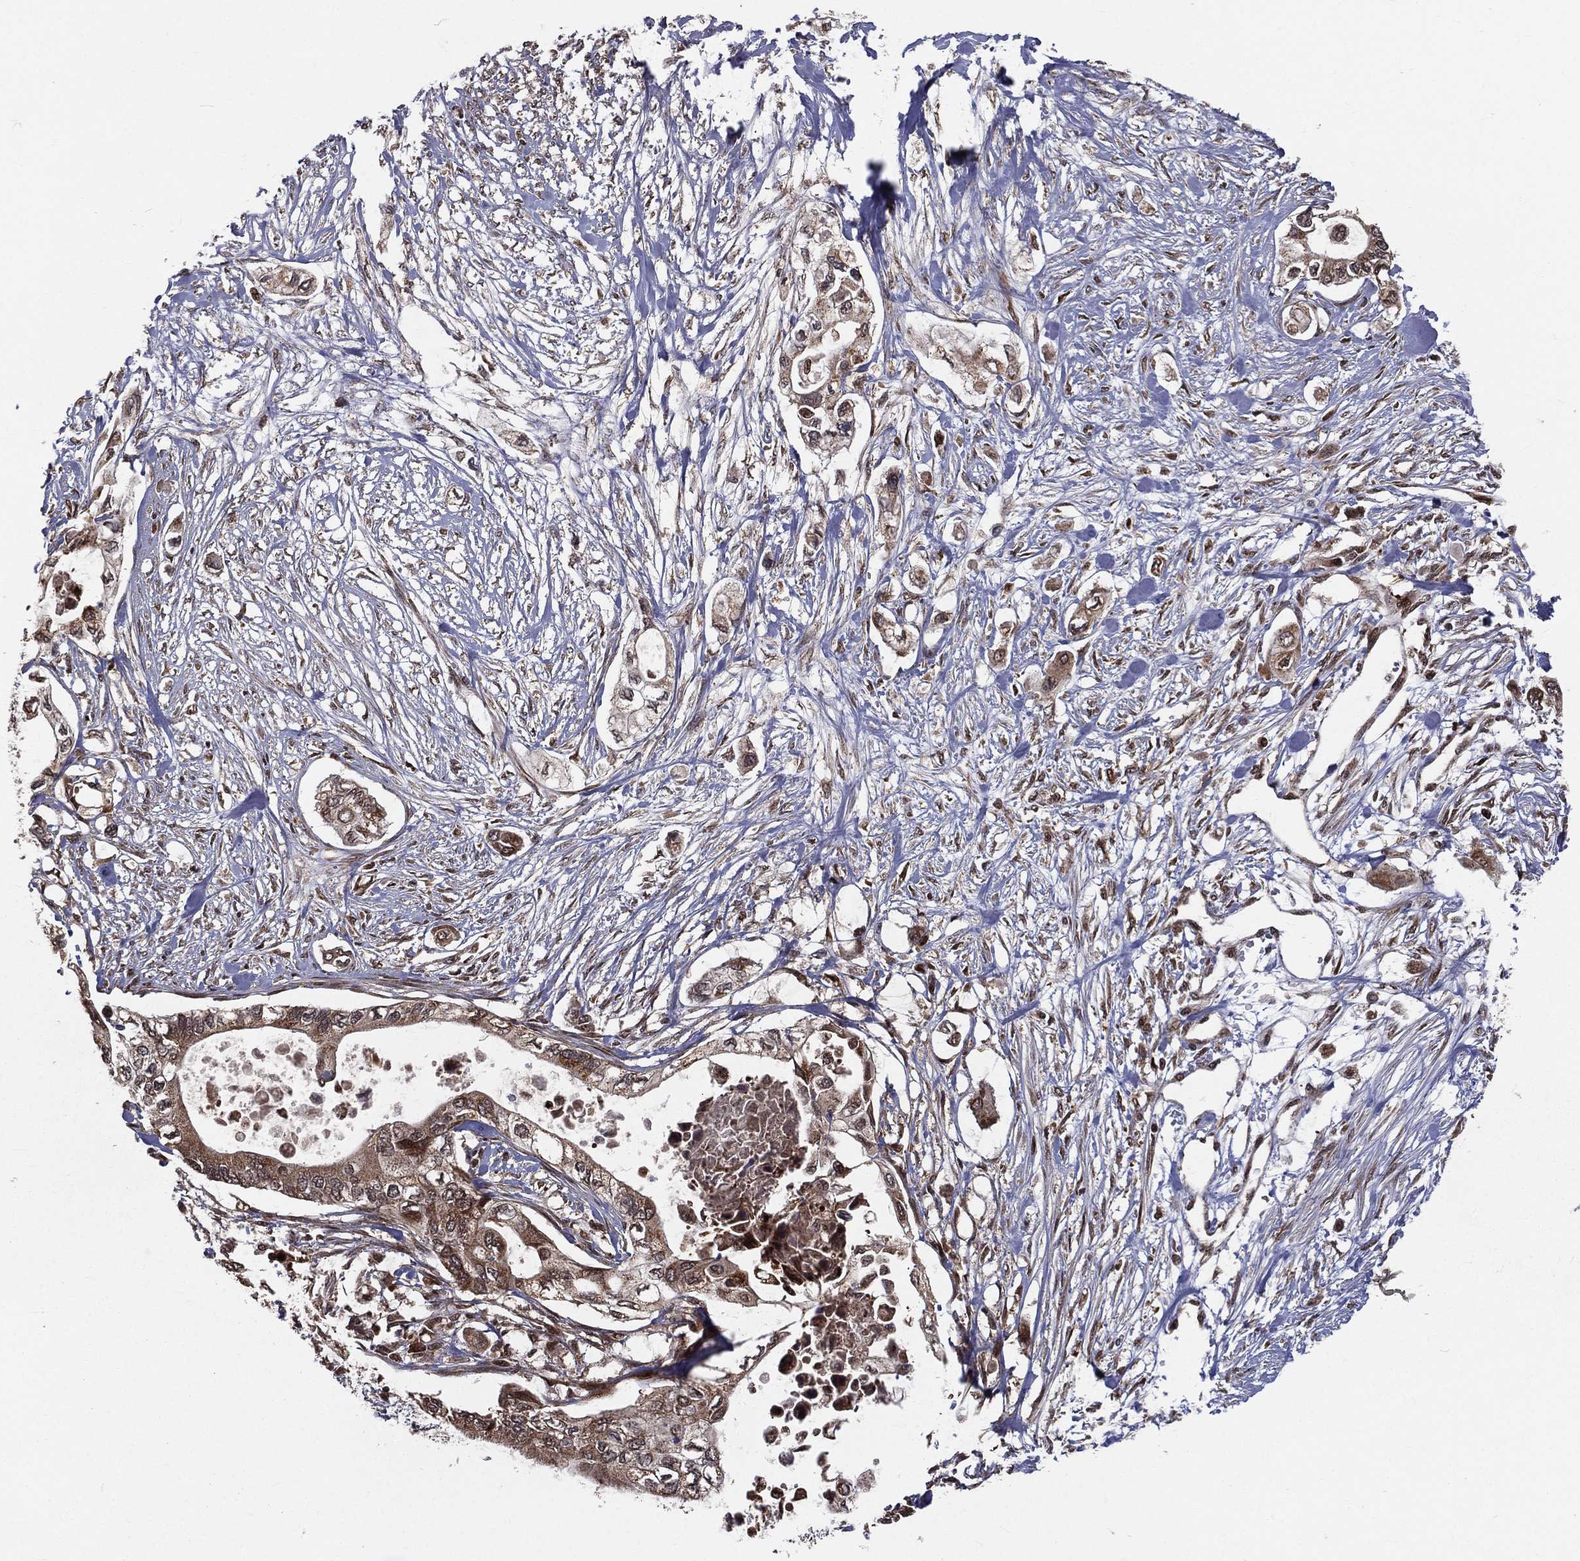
{"staining": {"intensity": "moderate", "quantity": ">75%", "location": "cytoplasmic/membranous,nuclear"}, "tissue": "pancreatic cancer", "cell_type": "Tumor cells", "image_type": "cancer", "snomed": [{"axis": "morphology", "description": "Adenocarcinoma, NOS"}, {"axis": "topography", "description": "Pancreas"}], "caption": "Moderate cytoplasmic/membranous and nuclear staining is seen in approximately >75% of tumor cells in pancreatic cancer (adenocarcinoma).", "gene": "MDM2", "patient": {"sex": "female", "age": 63}}